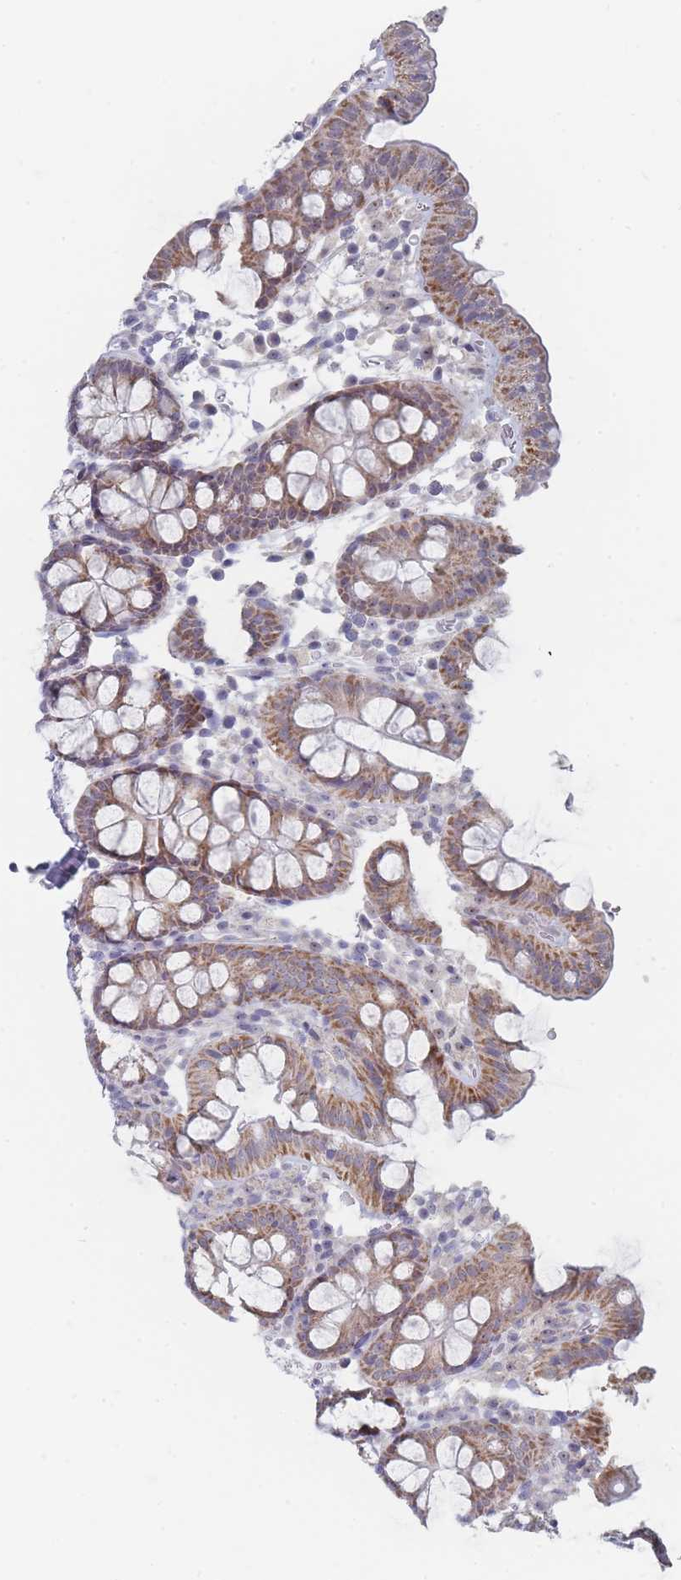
{"staining": {"intensity": "negative", "quantity": "none", "location": "none"}, "tissue": "colon", "cell_type": "Endothelial cells", "image_type": "normal", "snomed": [{"axis": "morphology", "description": "Normal tissue, NOS"}, {"axis": "topography", "description": "Colon"}], "caption": "Endothelial cells are negative for protein expression in normal human colon. (DAB immunohistochemistry visualized using brightfield microscopy, high magnification).", "gene": "RNF8", "patient": {"sex": "male", "age": 75}}